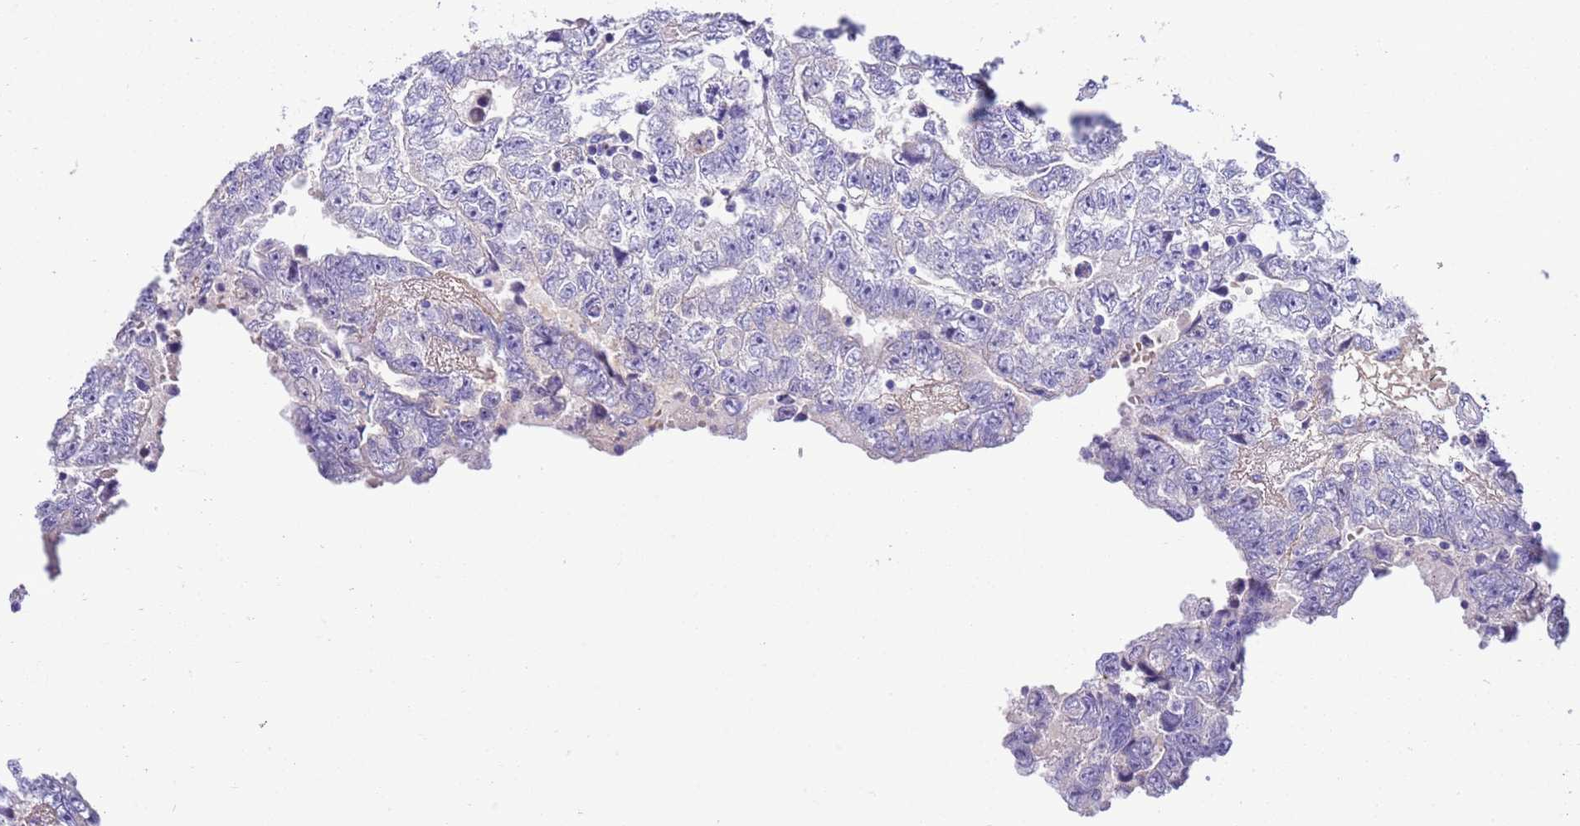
{"staining": {"intensity": "negative", "quantity": "none", "location": "none"}, "tissue": "testis cancer", "cell_type": "Tumor cells", "image_type": "cancer", "snomed": [{"axis": "morphology", "description": "Carcinoma, Embryonal, NOS"}, {"axis": "topography", "description": "Testis"}], "caption": "High magnification brightfield microscopy of testis embryonal carcinoma stained with DAB (brown) and counterstained with hematoxylin (blue): tumor cells show no significant staining. (Stains: DAB (3,3'-diaminobenzidine) immunohistochemistry with hematoxylin counter stain, Microscopy: brightfield microscopy at high magnification).", "gene": "RIPPLY2", "patient": {"sex": "male", "age": 25}}